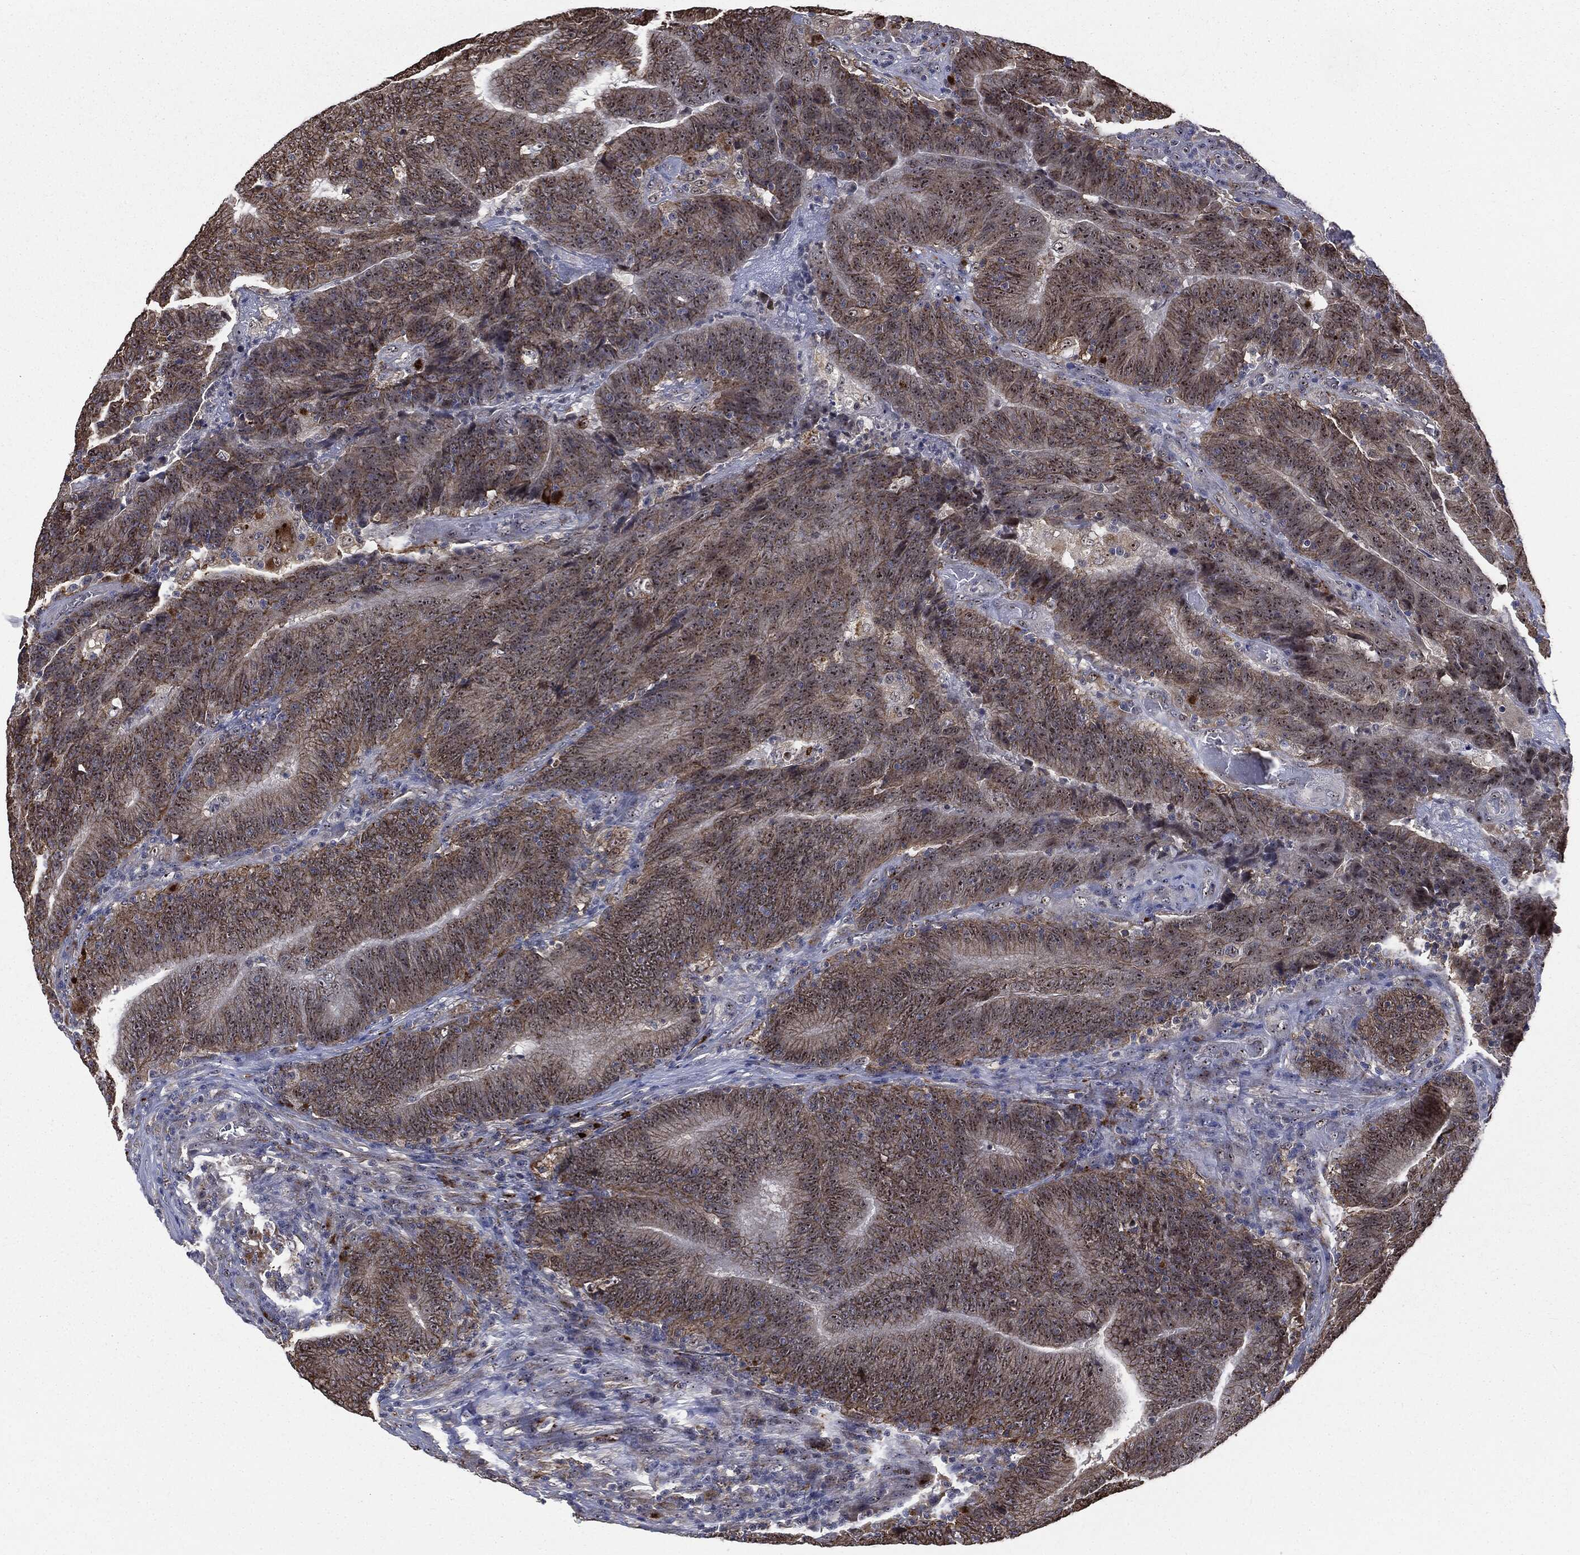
{"staining": {"intensity": "moderate", "quantity": "25%-75%", "location": "cytoplasmic/membranous,nuclear"}, "tissue": "colorectal cancer", "cell_type": "Tumor cells", "image_type": "cancer", "snomed": [{"axis": "morphology", "description": "Adenocarcinoma, NOS"}, {"axis": "topography", "description": "Colon"}], "caption": "Immunohistochemistry (IHC) of colorectal cancer (adenocarcinoma) shows medium levels of moderate cytoplasmic/membranous and nuclear expression in approximately 25%-75% of tumor cells.", "gene": "TRMT1L", "patient": {"sex": "female", "age": 75}}